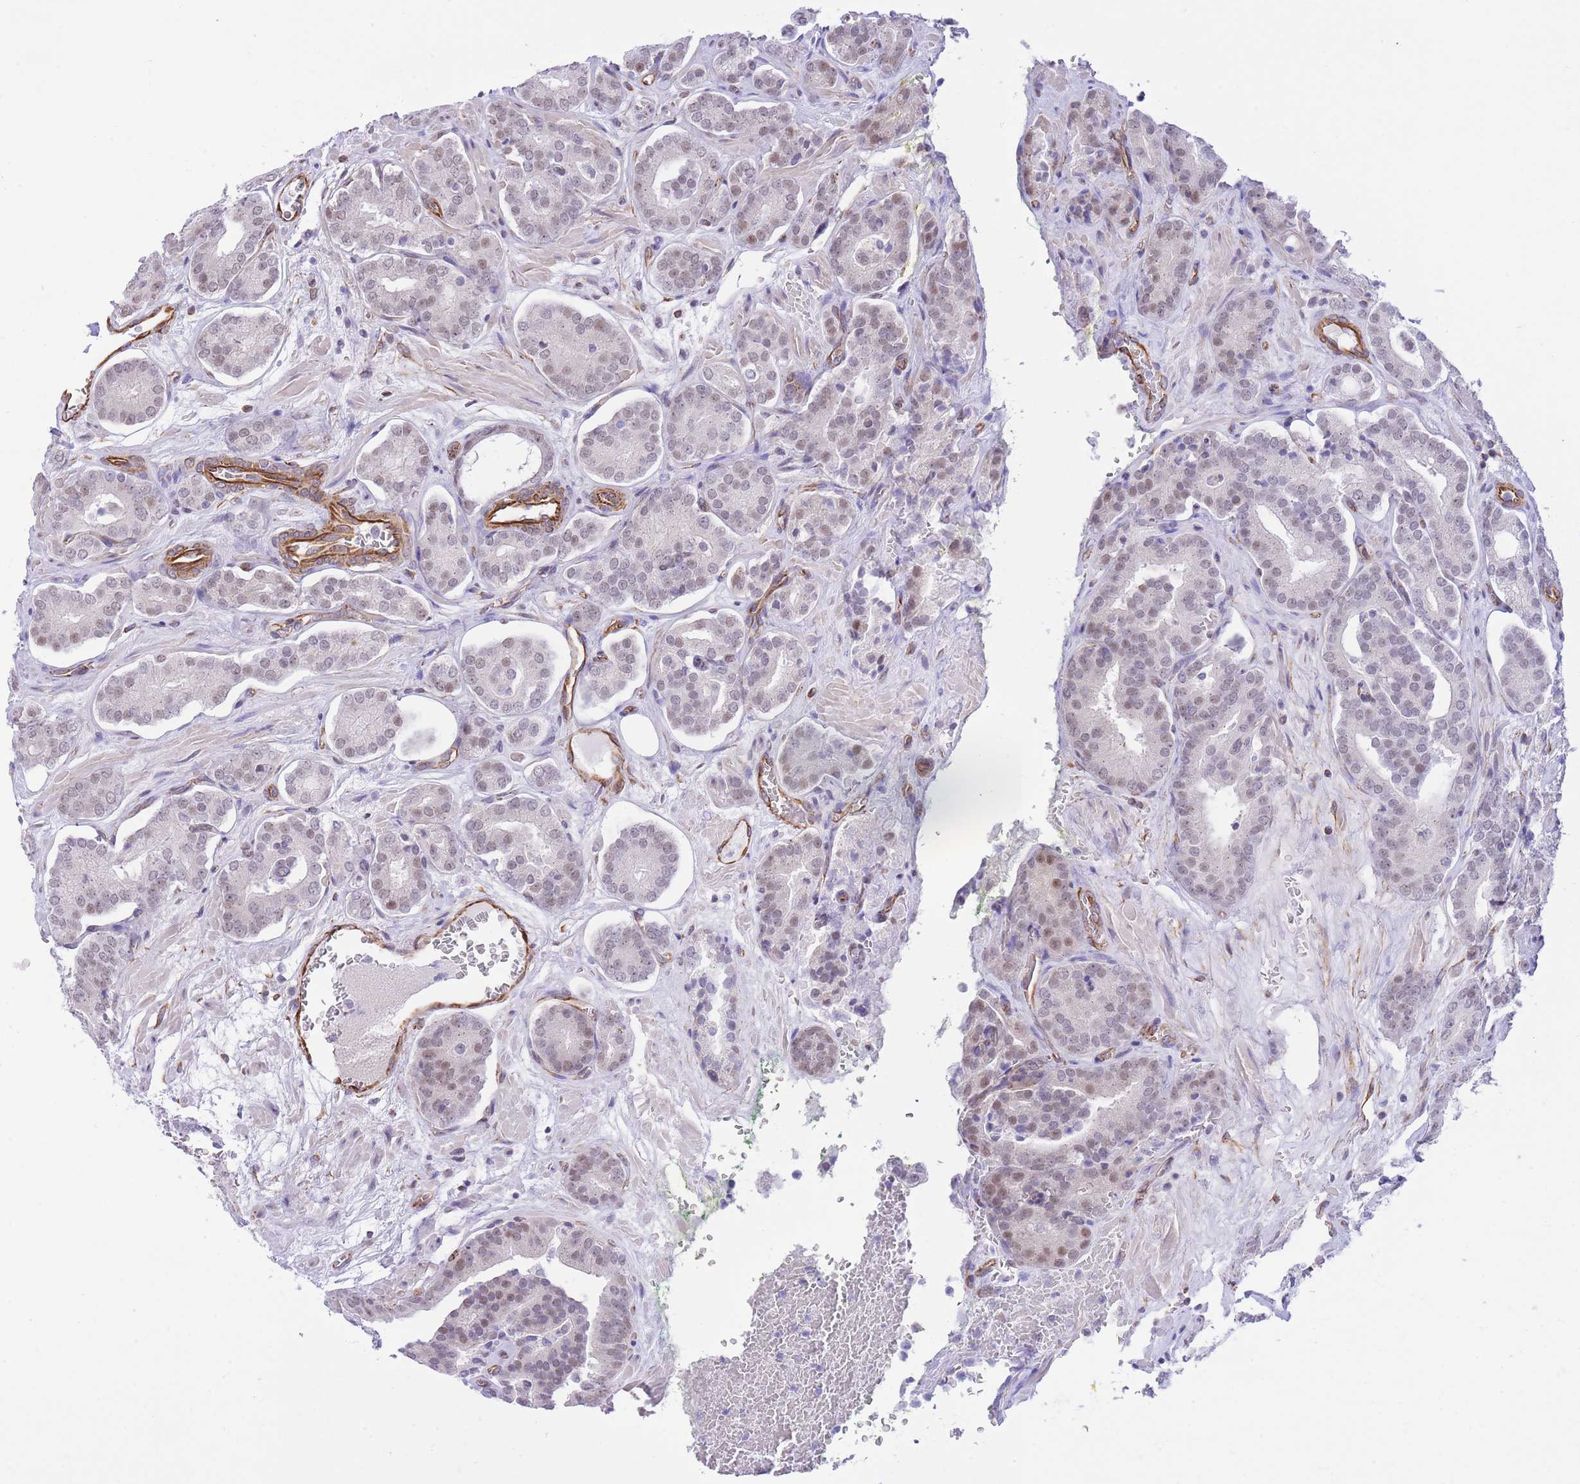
{"staining": {"intensity": "weak", "quantity": "<25%", "location": "nuclear"}, "tissue": "prostate cancer", "cell_type": "Tumor cells", "image_type": "cancer", "snomed": [{"axis": "morphology", "description": "Adenocarcinoma, High grade"}, {"axis": "topography", "description": "Prostate"}], "caption": "Tumor cells show no significant protein expression in adenocarcinoma (high-grade) (prostate).", "gene": "PSG8", "patient": {"sex": "male", "age": 66}}